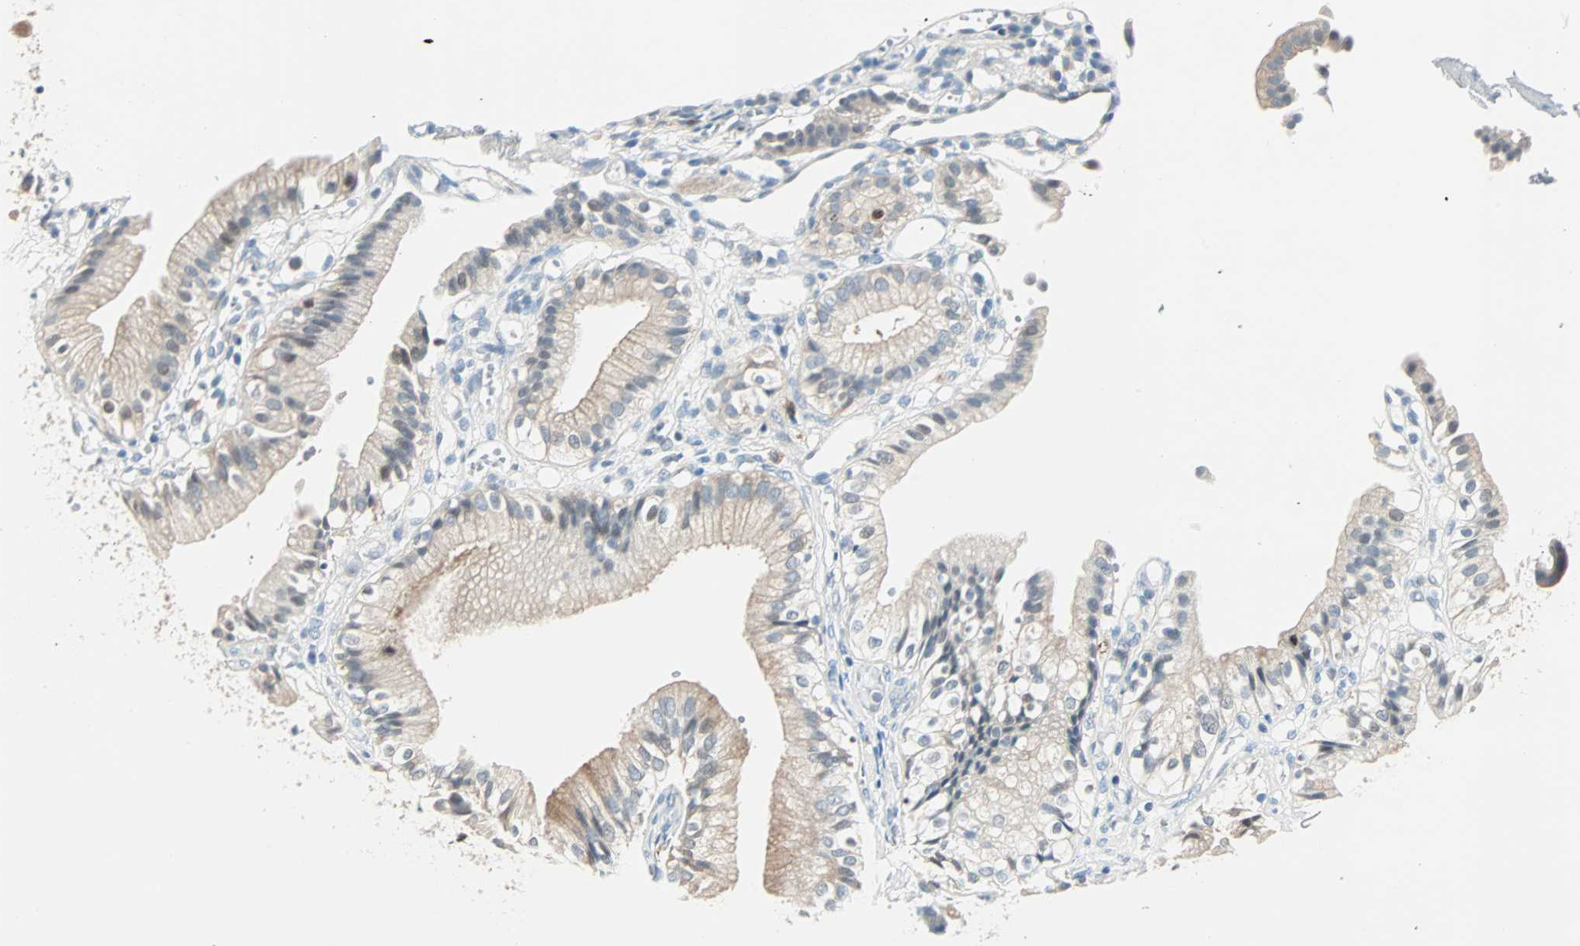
{"staining": {"intensity": "moderate", "quantity": ">75%", "location": "cytoplasmic/membranous"}, "tissue": "gallbladder", "cell_type": "Glandular cells", "image_type": "normal", "snomed": [{"axis": "morphology", "description": "Normal tissue, NOS"}, {"axis": "topography", "description": "Gallbladder"}], "caption": "This histopathology image shows IHC staining of normal gallbladder, with medium moderate cytoplasmic/membranous staining in about >75% of glandular cells.", "gene": "SMIM8", "patient": {"sex": "male", "age": 65}}